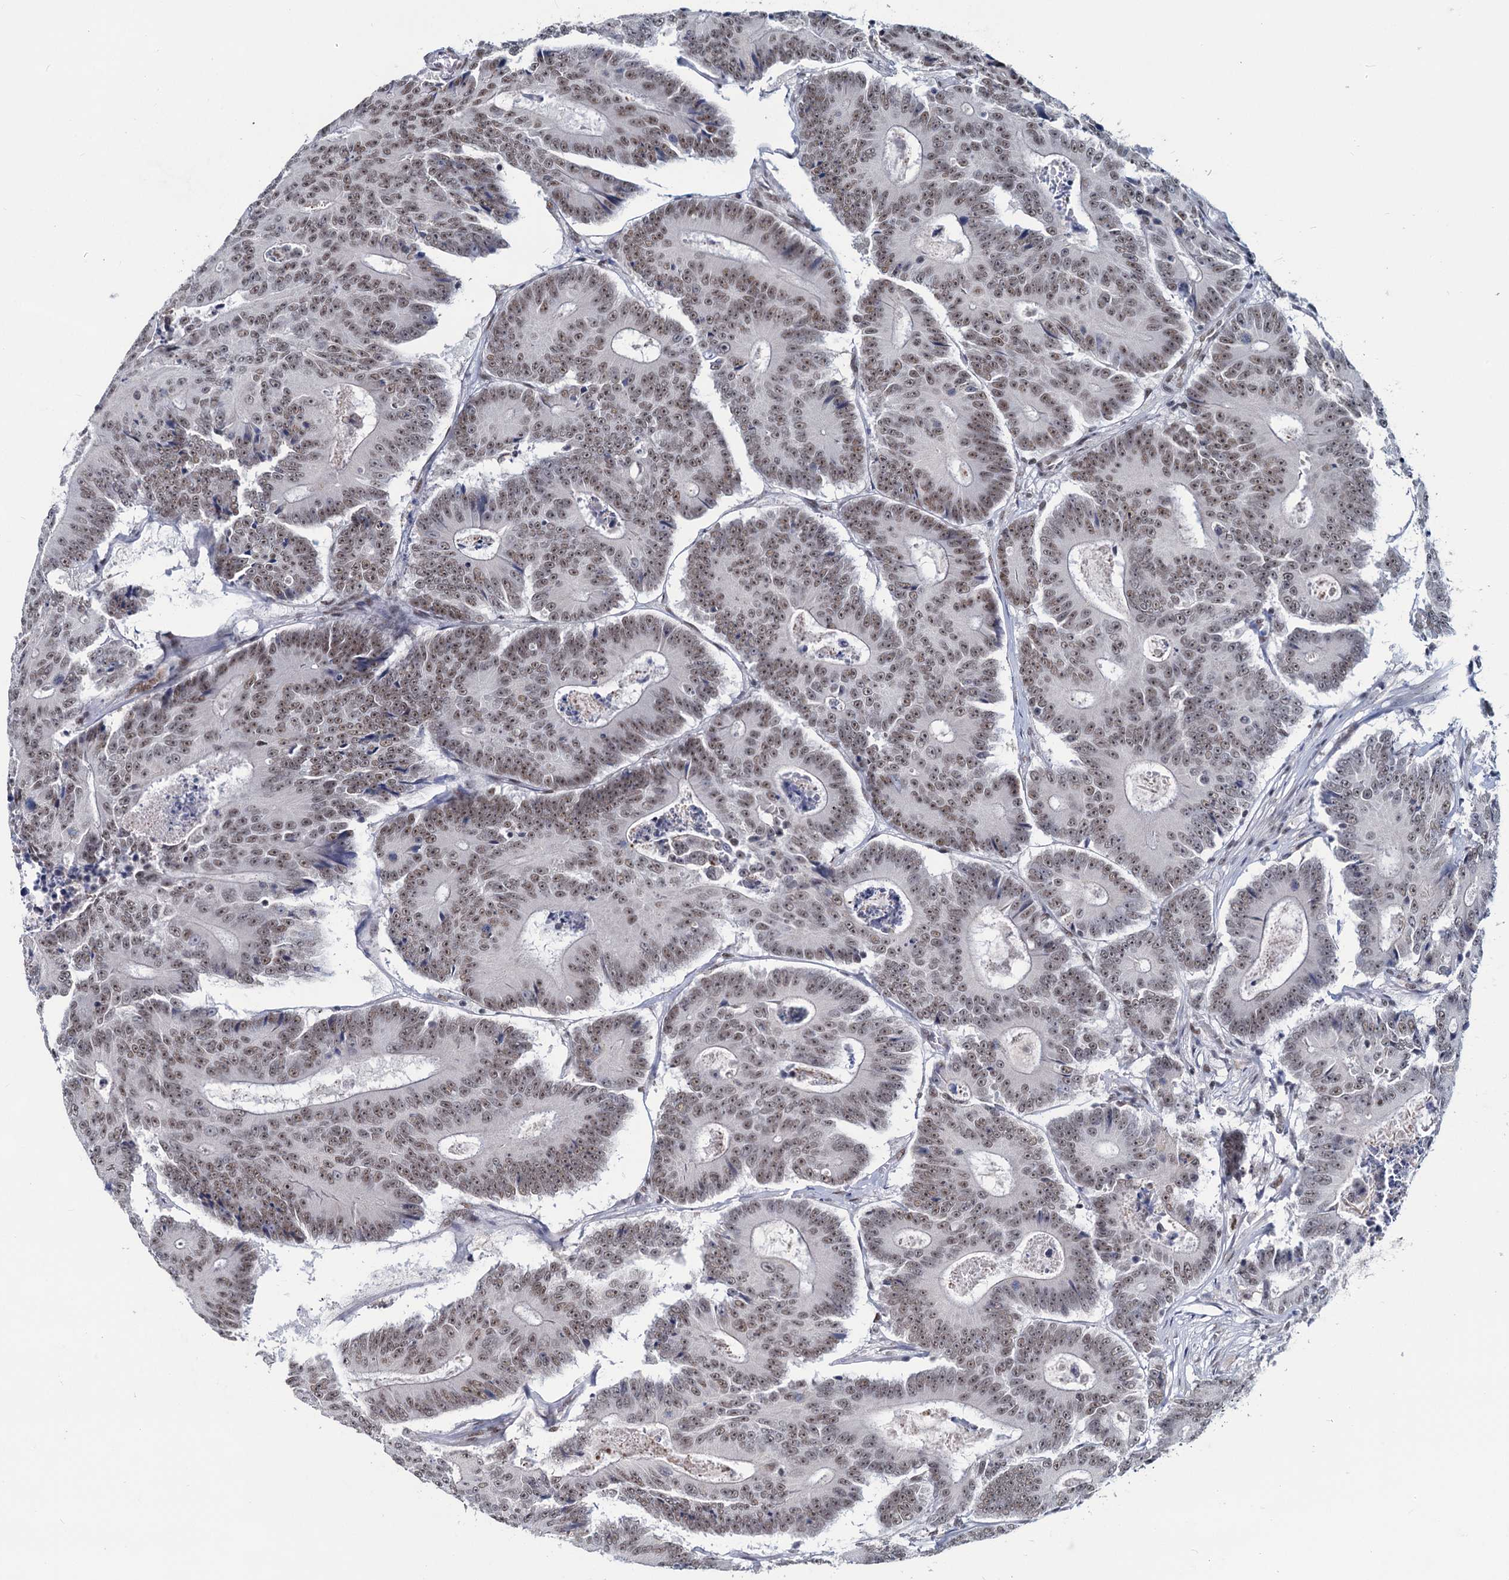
{"staining": {"intensity": "weak", "quantity": ">75%", "location": "nuclear"}, "tissue": "colorectal cancer", "cell_type": "Tumor cells", "image_type": "cancer", "snomed": [{"axis": "morphology", "description": "Adenocarcinoma, NOS"}, {"axis": "topography", "description": "Colon"}], "caption": "This is a micrograph of IHC staining of colorectal cancer, which shows weak expression in the nuclear of tumor cells.", "gene": "METTL14", "patient": {"sex": "male", "age": 83}}